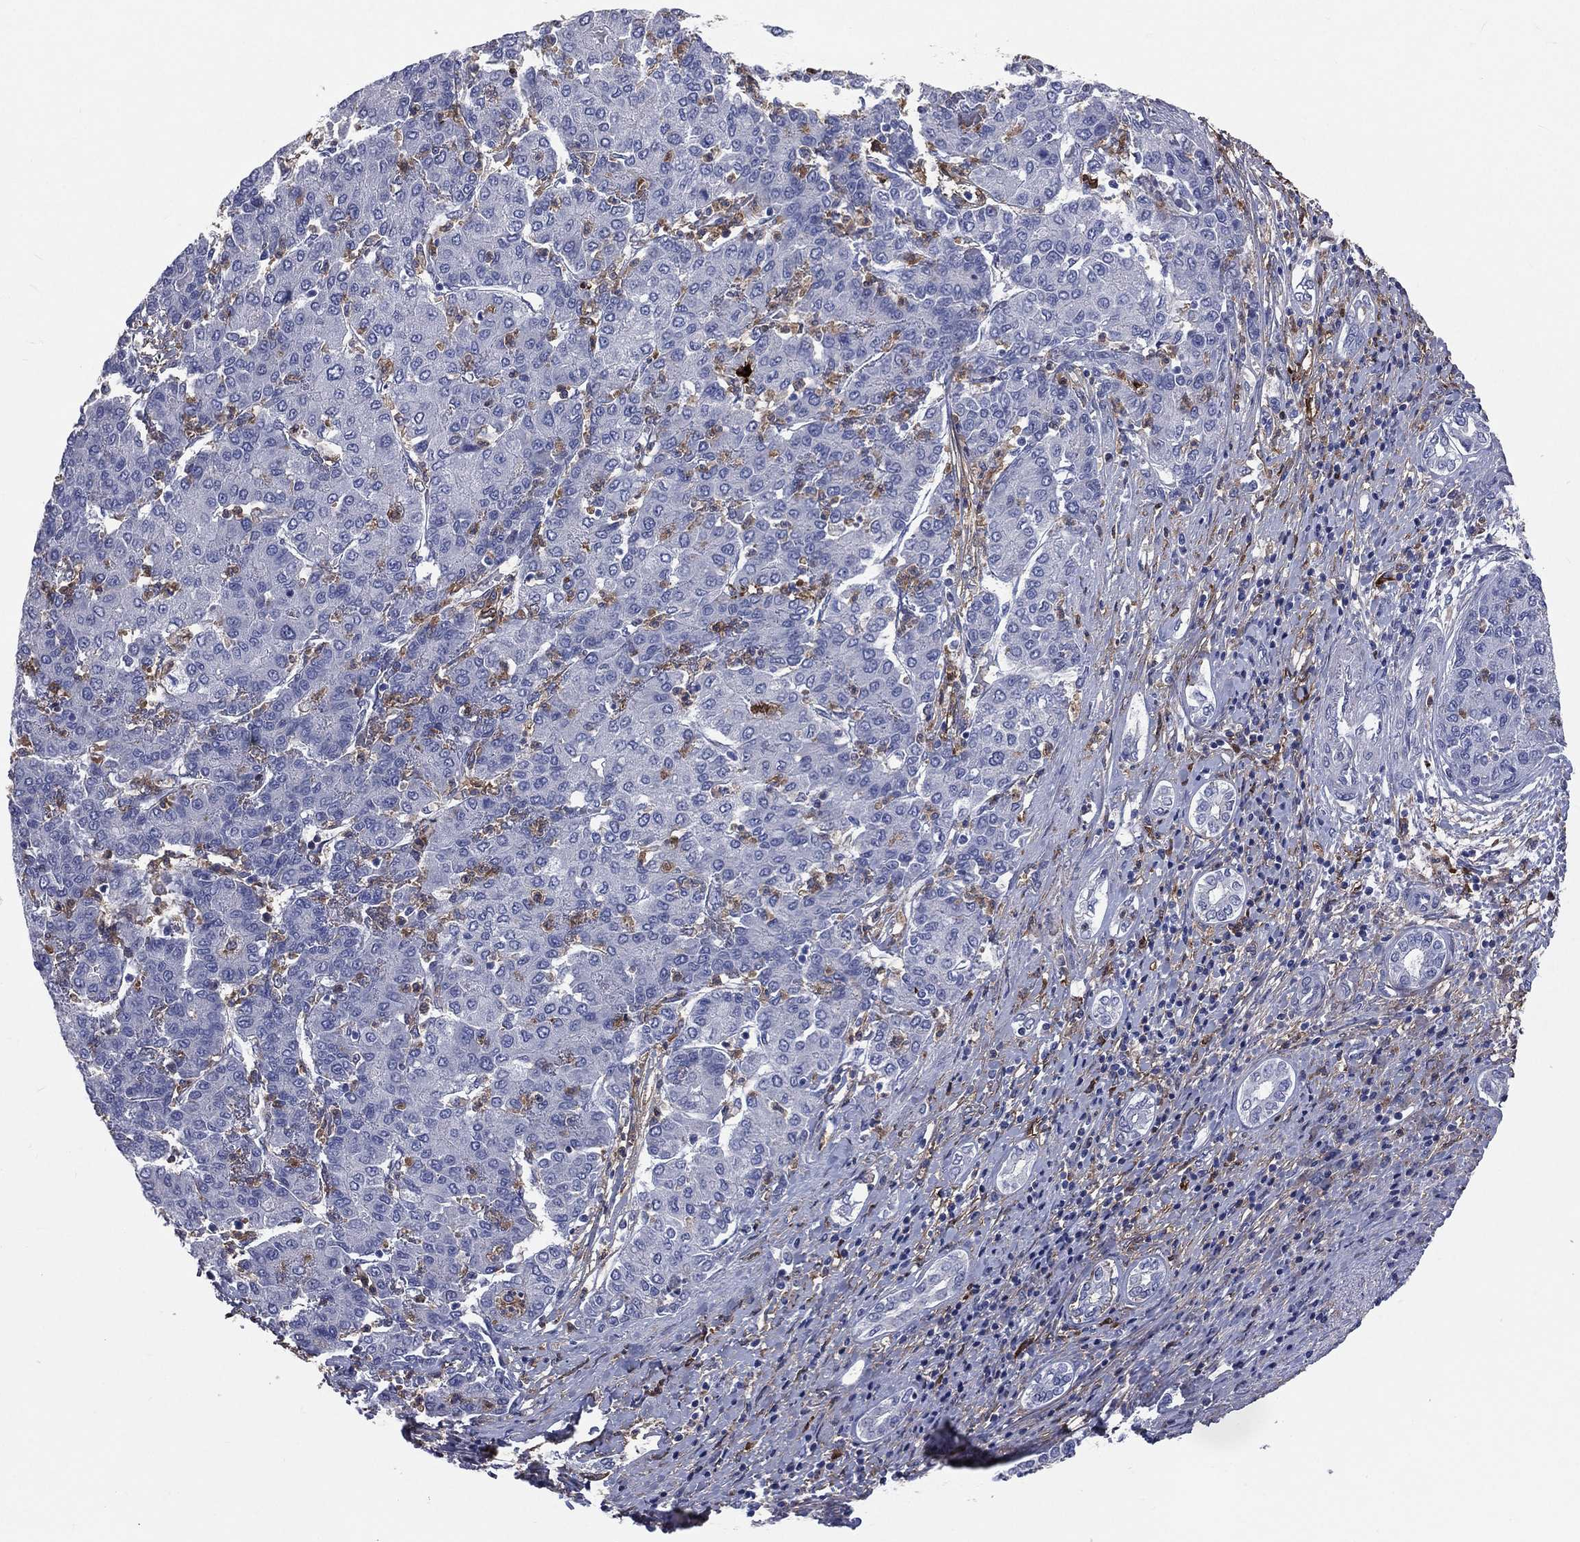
{"staining": {"intensity": "negative", "quantity": "none", "location": "none"}, "tissue": "liver cancer", "cell_type": "Tumor cells", "image_type": "cancer", "snomed": [{"axis": "morphology", "description": "Carcinoma, Hepatocellular, NOS"}, {"axis": "topography", "description": "Liver"}], "caption": "IHC micrograph of human liver hepatocellular carcinoma stained for a protein (brown), which displays no expression in tumor cells. (DAB immunohistochemistry (IHC) visualized using brightfield microscopy, high magnification).", "gene": "BASP1", "patient": {"sex": "male", "age": 65}}